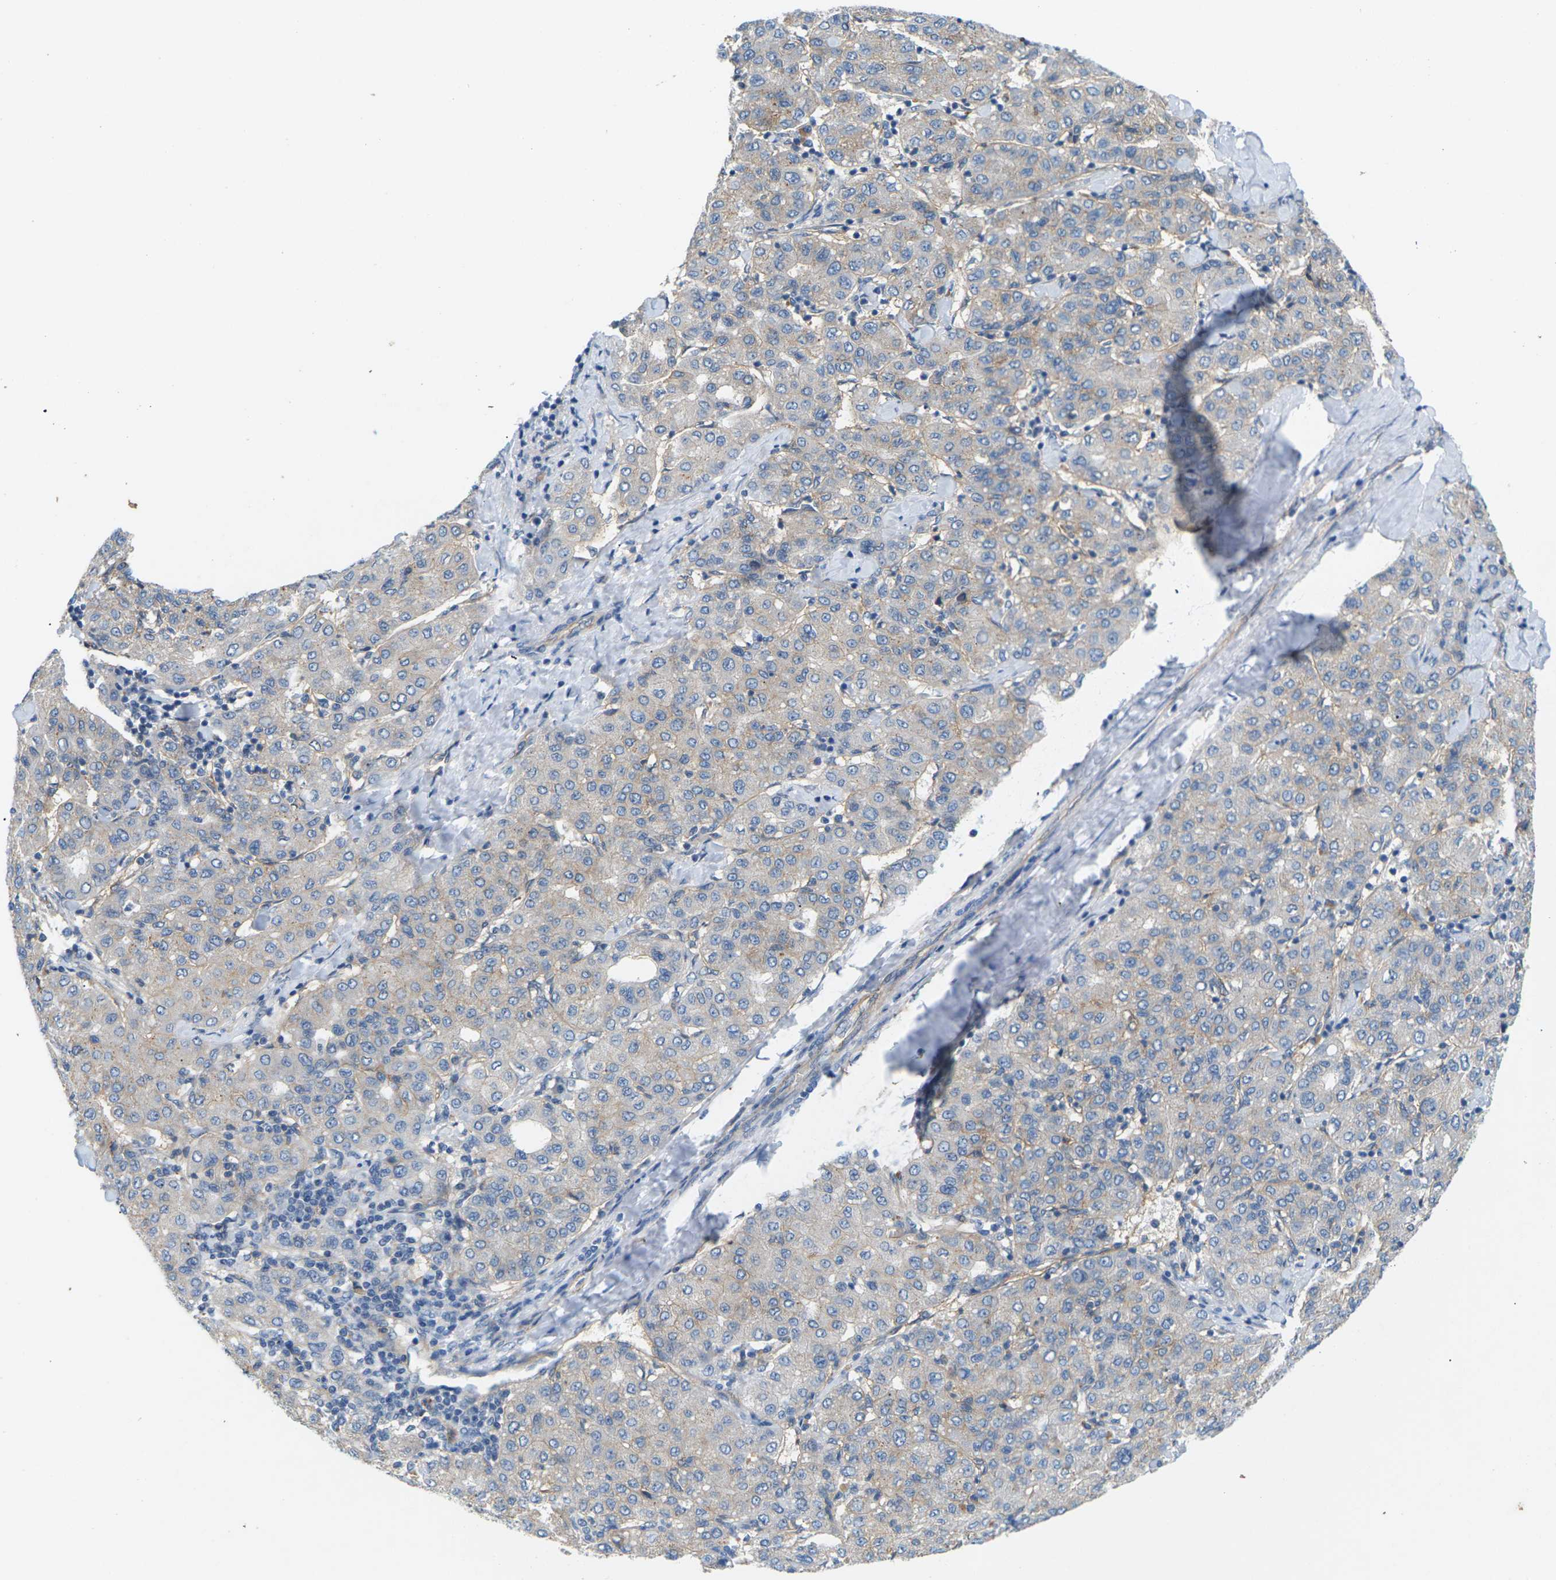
{"staining": {"intensity": "weak", "quantity": ">75%", "location": "cytoplasmic/membranous"}, "tissue": "liver cancer", "cell_type": "Tumor cells", "image_type": "cancer", "snomed": [{"axis": "morphology", "description": "Carcinoma, Hepatocellular, NOS"}, {"axis": "topography", "description": "Liver"}], "caption": "Immunohistochemistry (IHC) (DAB (3,3'-diaminobenzidine)) staining of liver cancer (hepatocellular carcinoma) demonstrates weak cytoplasmic/membranous protein staining in approximately >75% of tumor cells. Using DAB (3,3'-diaminobenzidine) (brown) and hematoxylin (blue) stains, captured at high magnification using brightfield microscopy.", "gene": "ITGA5", "patient": {"sex": "male", "age": 65}}